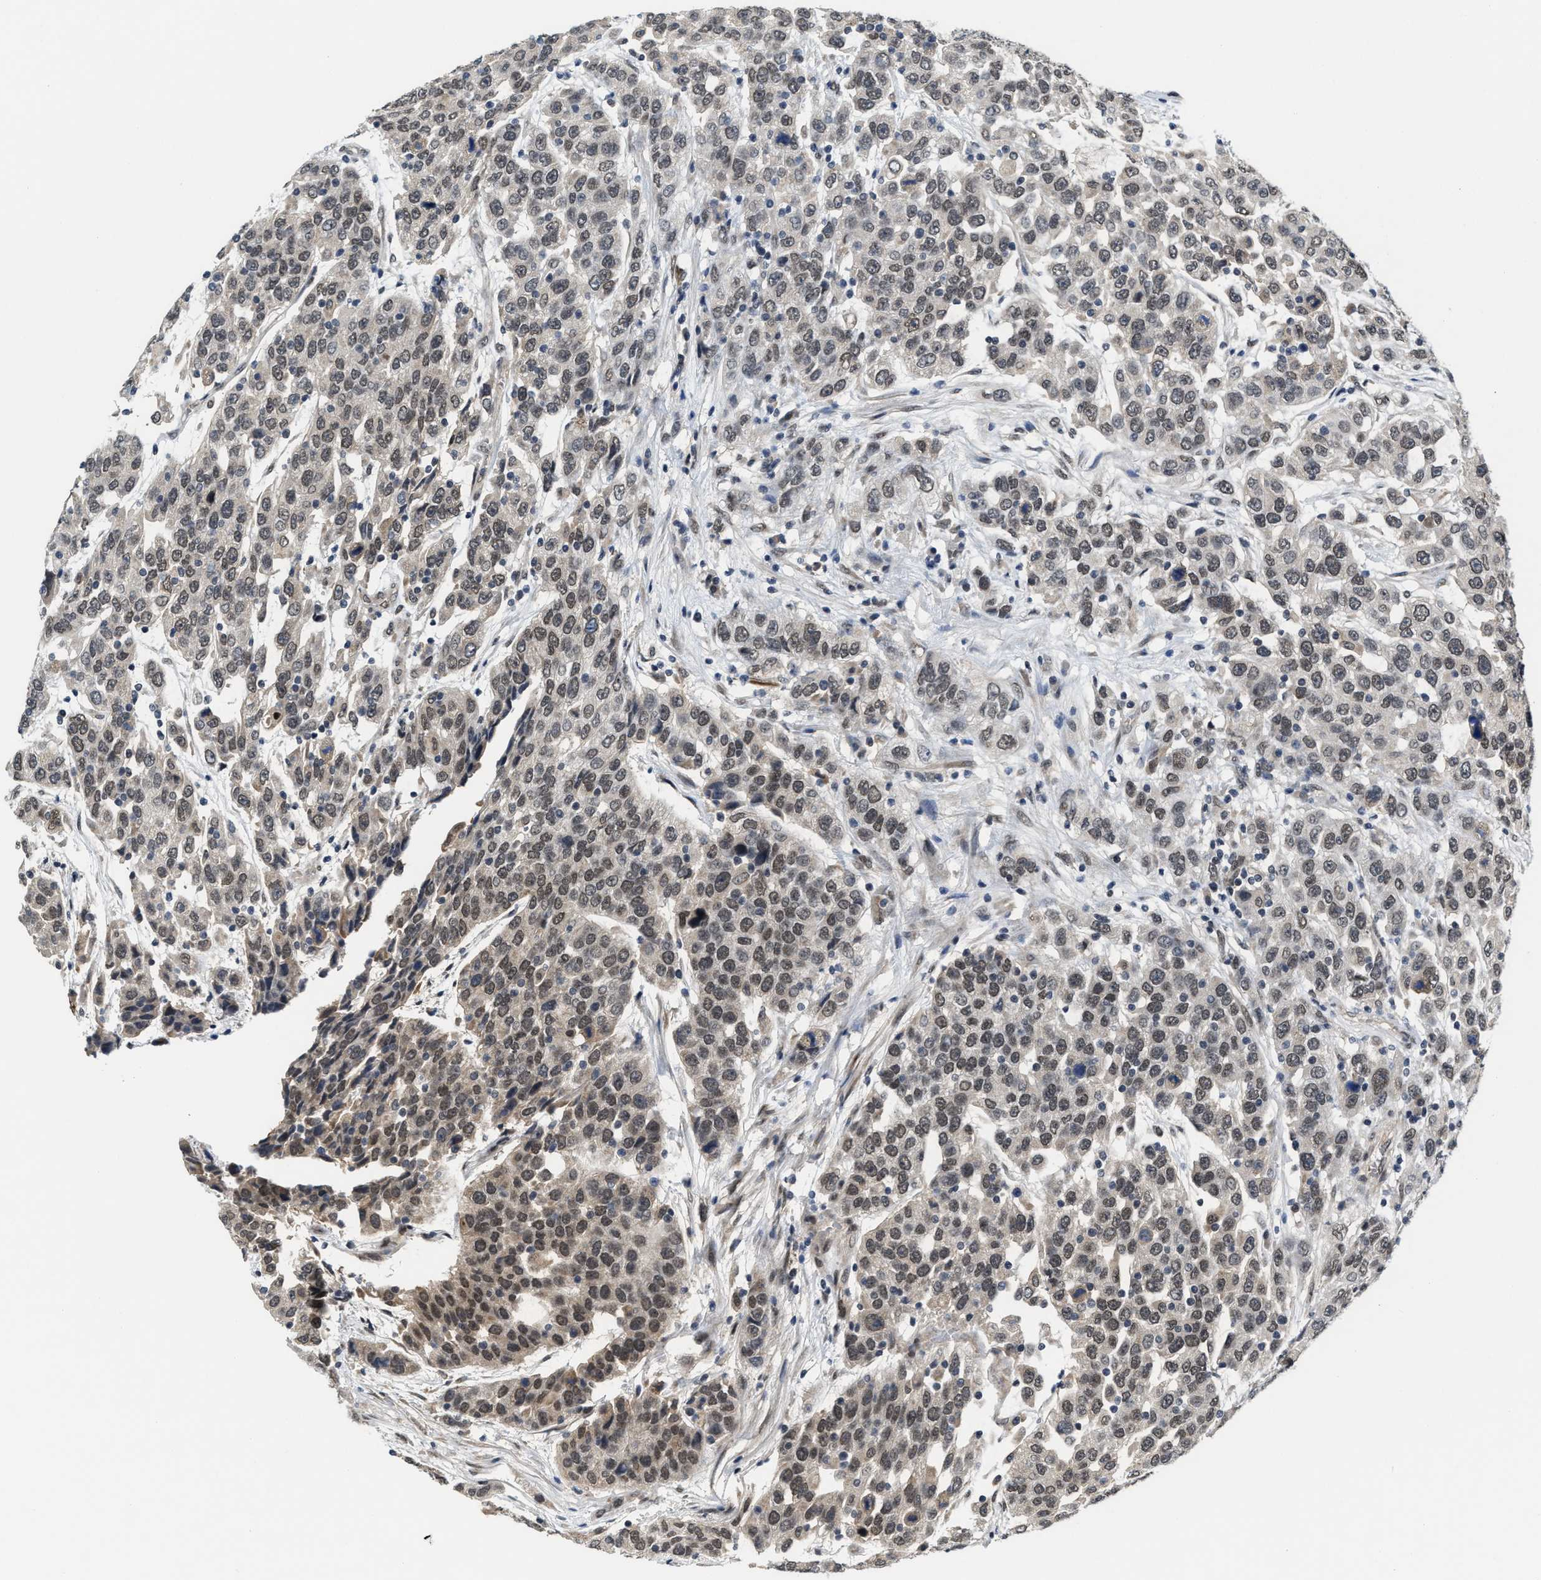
{"staining": {"intensity": "weak", "quantity": "25%-75%", "location": "cytoplasmic/membranous"}, "tissue": "urothelial cancer", "cell_type": "Tumor cells", "image_type": "cancer", "snomed": [{"axis": "morphology", "description": "Urothelial carcinoma, High grade"}, {"axis": "topography", "description": "Urinary bladder"}], "caption": "Immunohistochemical staining of human high-grade urothelial carcinoma exhibits weak cytoplasmic/membranous protein staining in approximately 25%-75% of tumor cells.", "gene": "KIF24", "patient": {"sex": "female", "age": 80}}